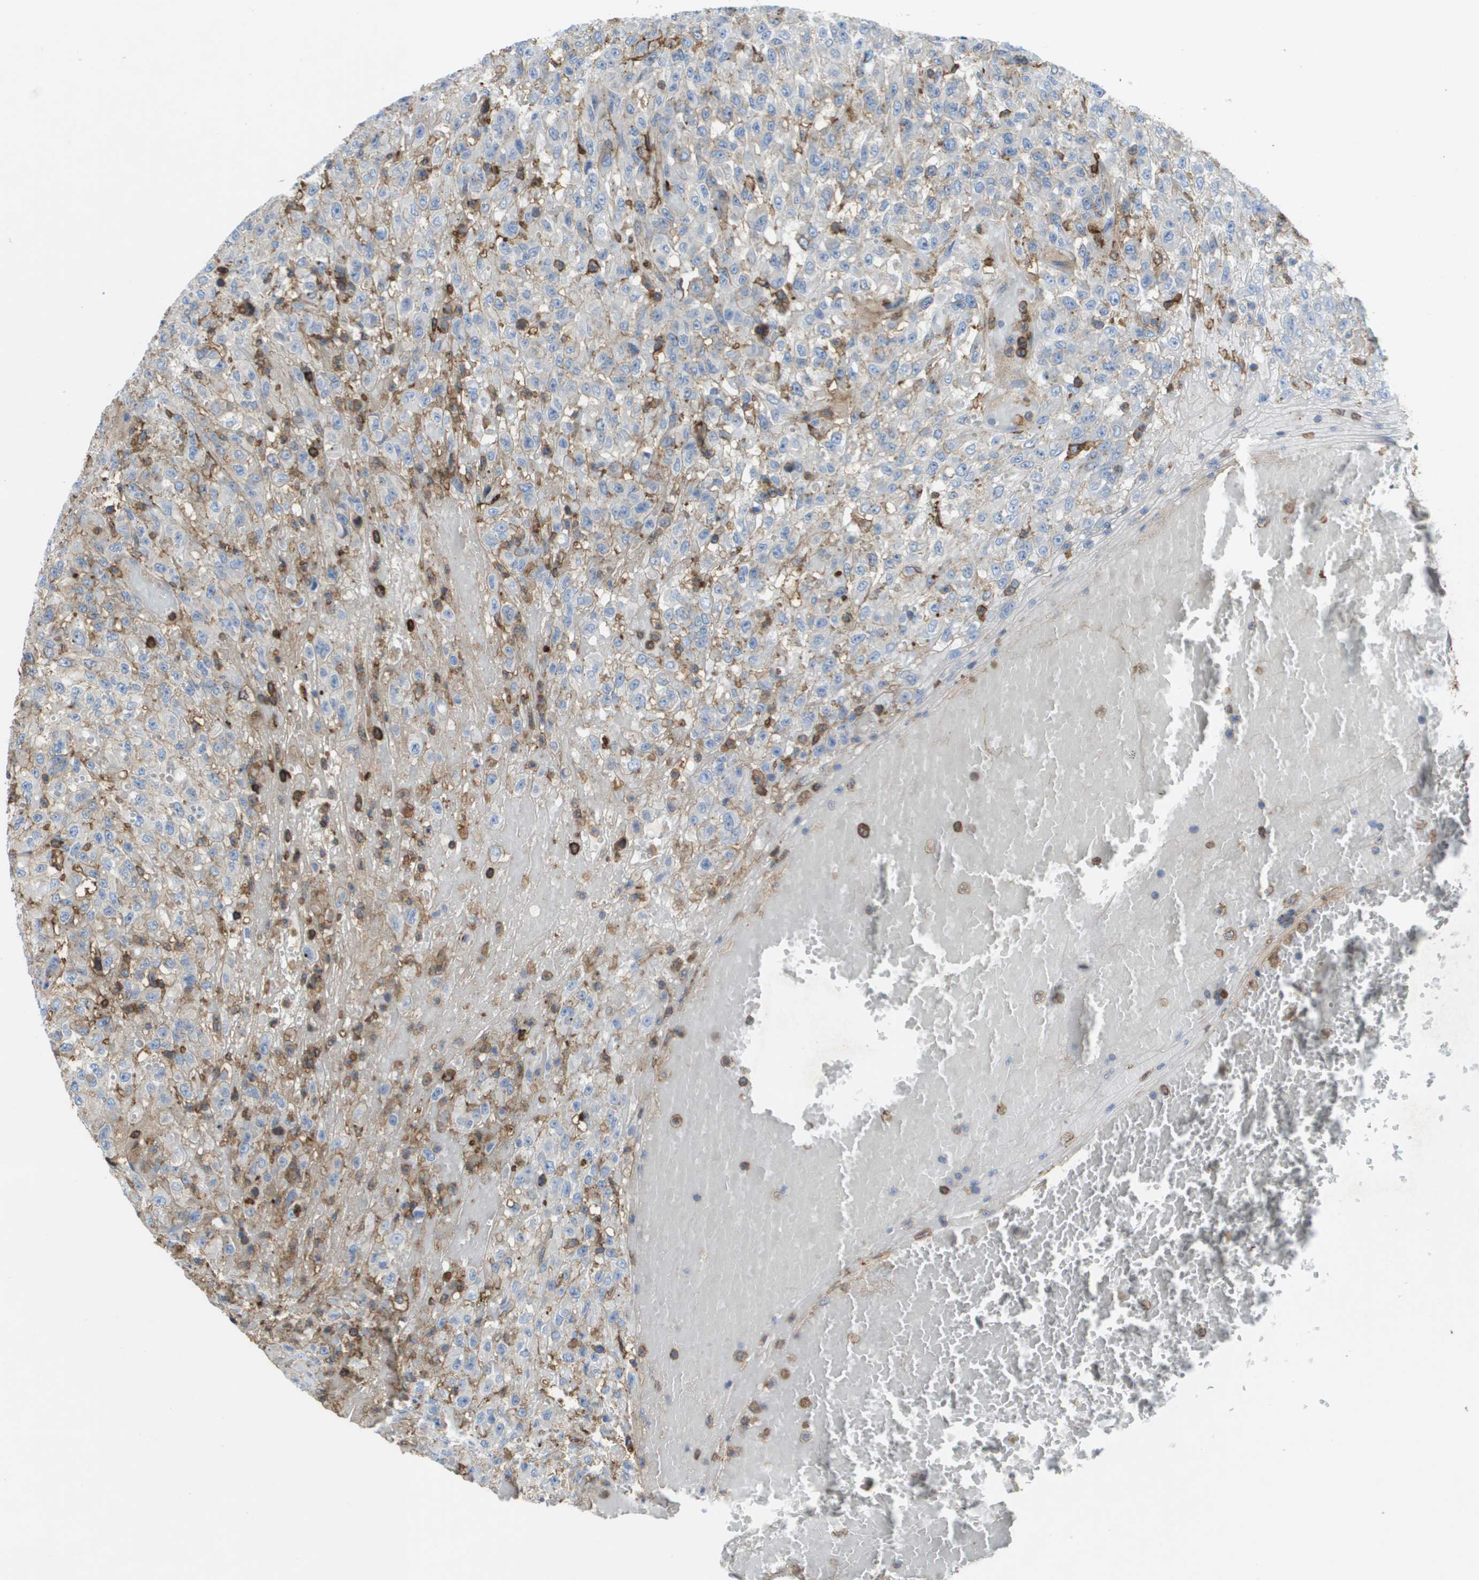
{"staining": {"intensity": "weak", "quantity": "25%-75%", "location": "cytoplasmic/membranous"}, "tissue": "urothelial cancer", "cell_type": "Tumor cells", "image_type": "cancer", "snomed": [{"axis": "morphology", "description": "Urothelial carcinoma, High grade"}, {"axis": "topography", "description": "Urinary bladder"}], "caption": "A photomicrograph of urothelial cancer stained for a protein shows weak cytoplasmic/membranous brown staining in tumor cells.", "gene": "PASK", "patient": {"sex": "male", "age": 46}}